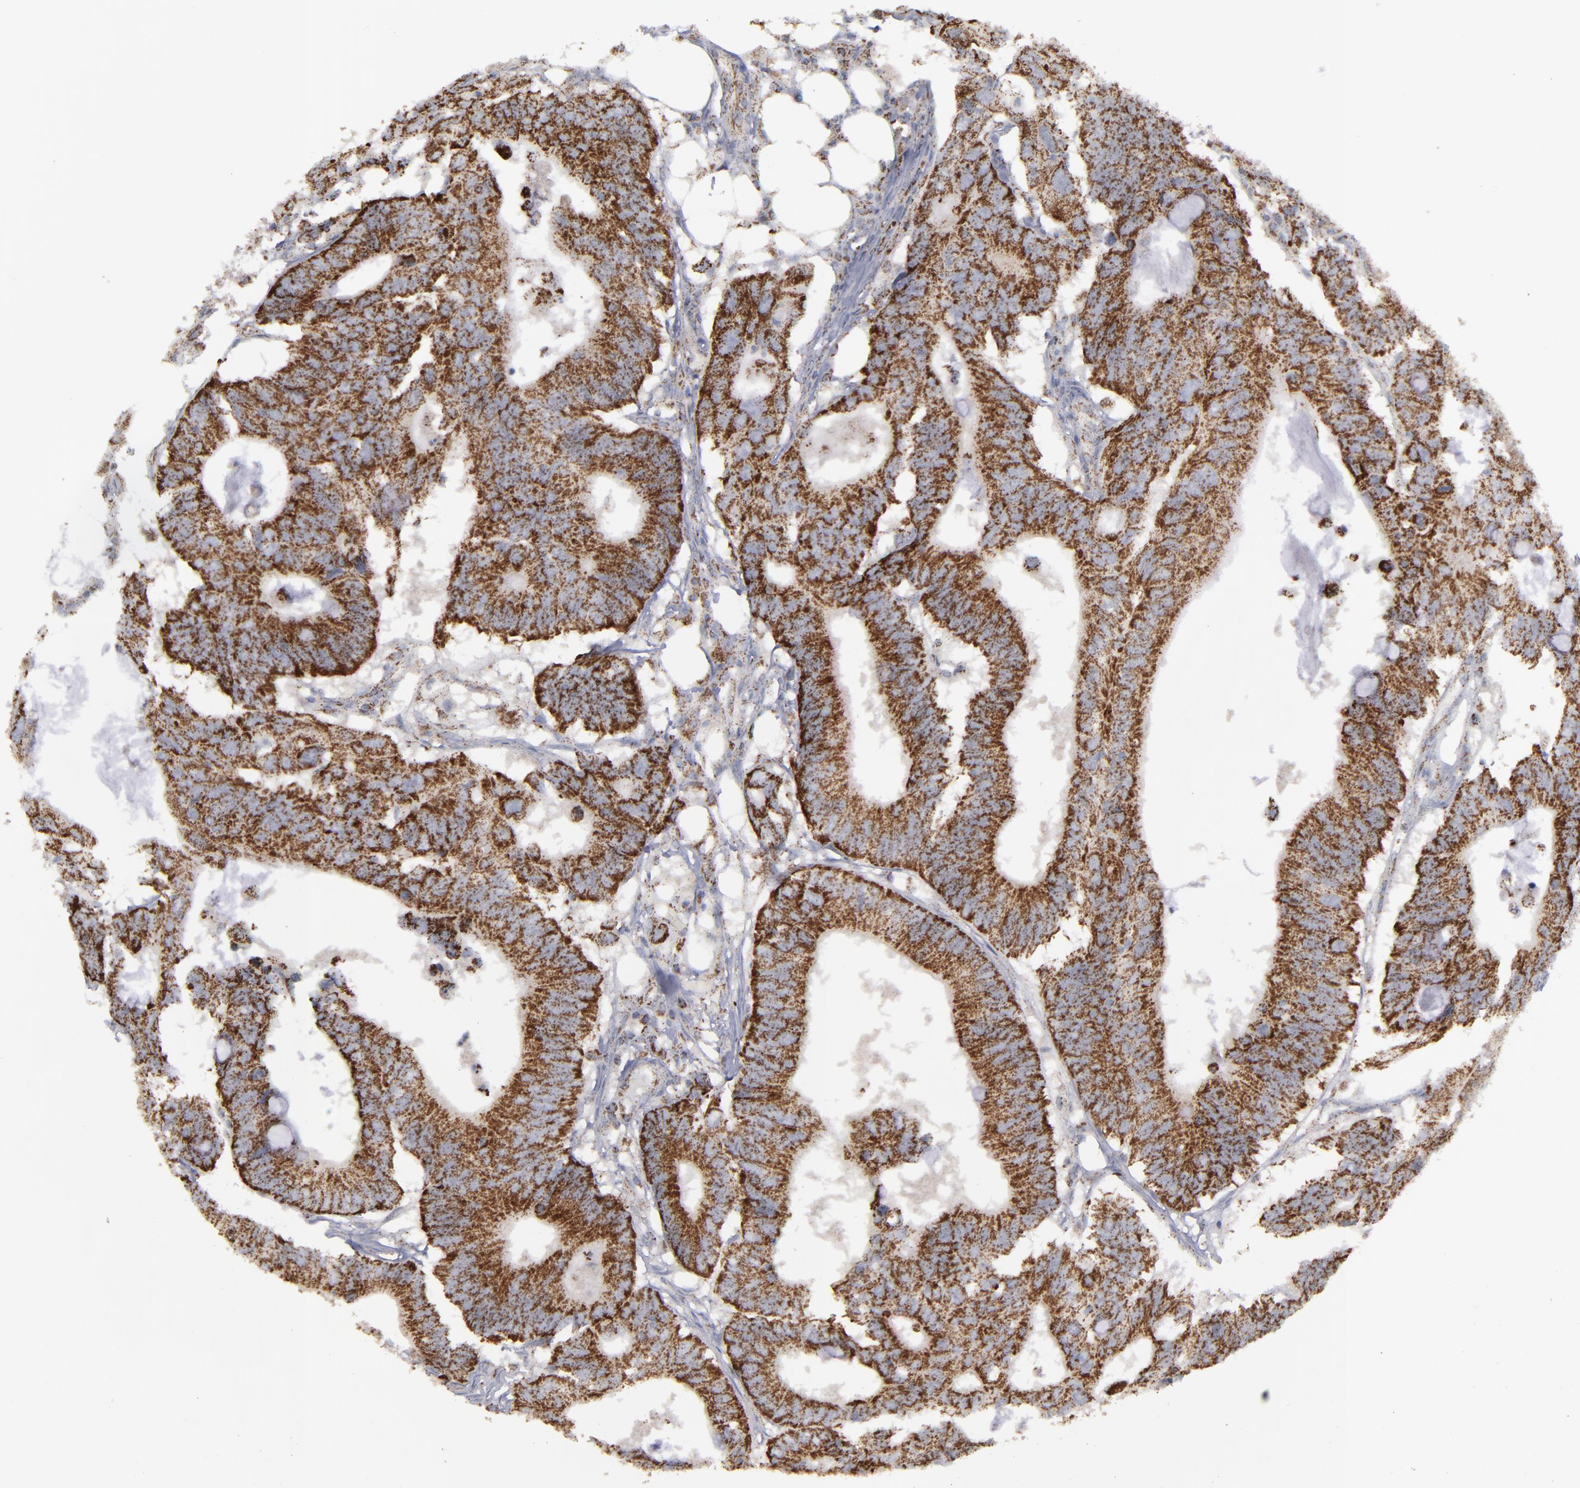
{"staining": {"intensity": "strong", "quantity": ">75%", "location": "cytoplasmic/membranous"}, "tissue": "colorectal cancer", "cell_type": "Tumor cells", "image_type": "cancer", "snomed": [{"axis": "morphology", "description": "Adenocarcinoma, NOS"}, {"axis": "topography", "description": "Colon"}], "caption": "The histopathology image displays staining of colorectal adenocarcinoma, revealing strong cytoplasmic/membranous protein positivity (brown color) within tumor cells.", "gene": "MYOM2", "patient": {"sex": "male", "age": 71}}